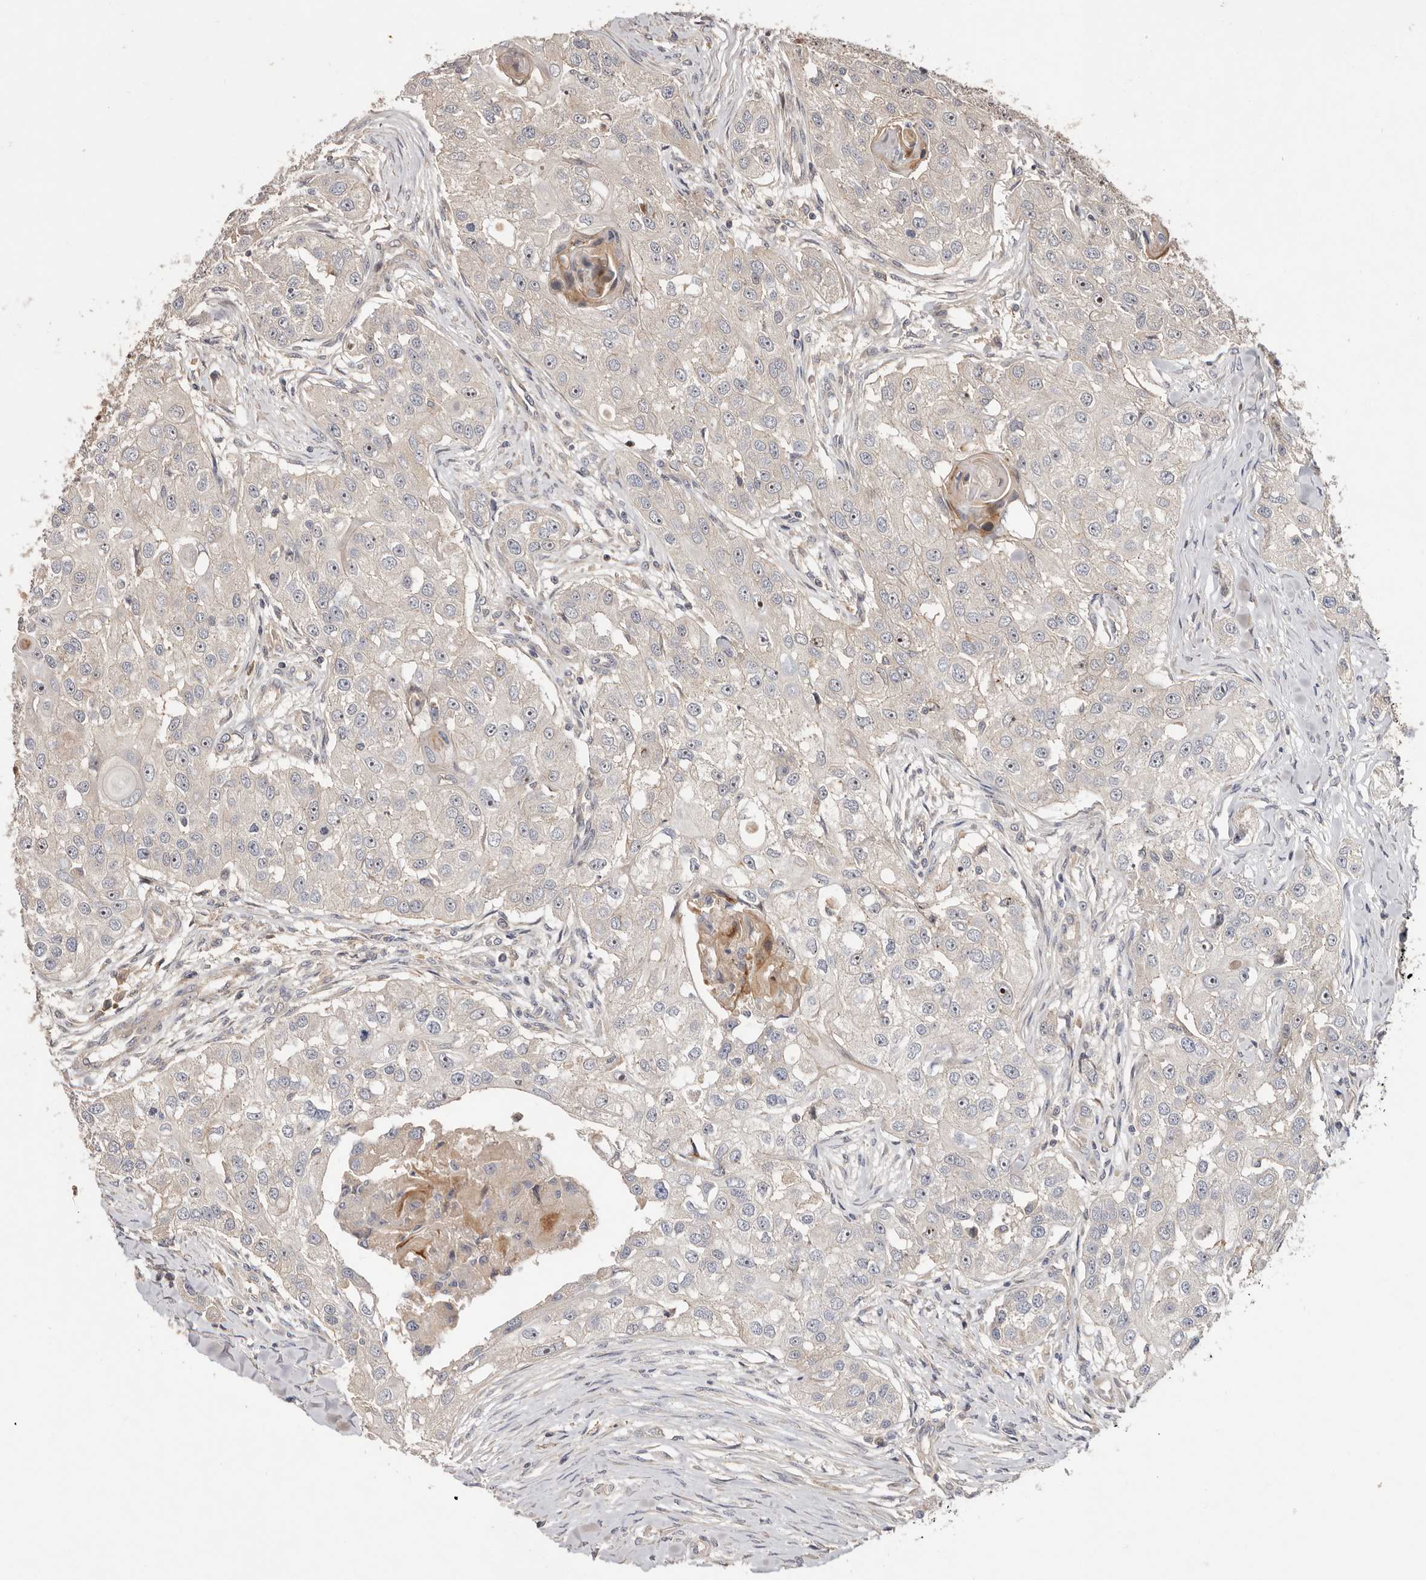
{"staining": {"intensity": "moderate", "quantity": "<25%", "location": "nuclear"}, "tissue": "head and neck cancer", "cell_type": "Tumor cells", "image_type": "cancer", "snomed": [{"axis": "morphology", "description": "Normal tissue, NOS"}, {"axis": "morphology", "description": "Squamous cell carcinoma, NOS"}, {"axis": "topography", "description": "Skeletal muscle"}, {"axis": "topography", "description": "Head-Neck"}], "caption": "This histopathology image exhibits immunohistochemistry (IHC) staining of head and neck cancer, with low moderate nuclear expression in approximately <25% of tumor cells.", "gene": "DOP1A", "patient": {"sex": "male", "age": 51}}